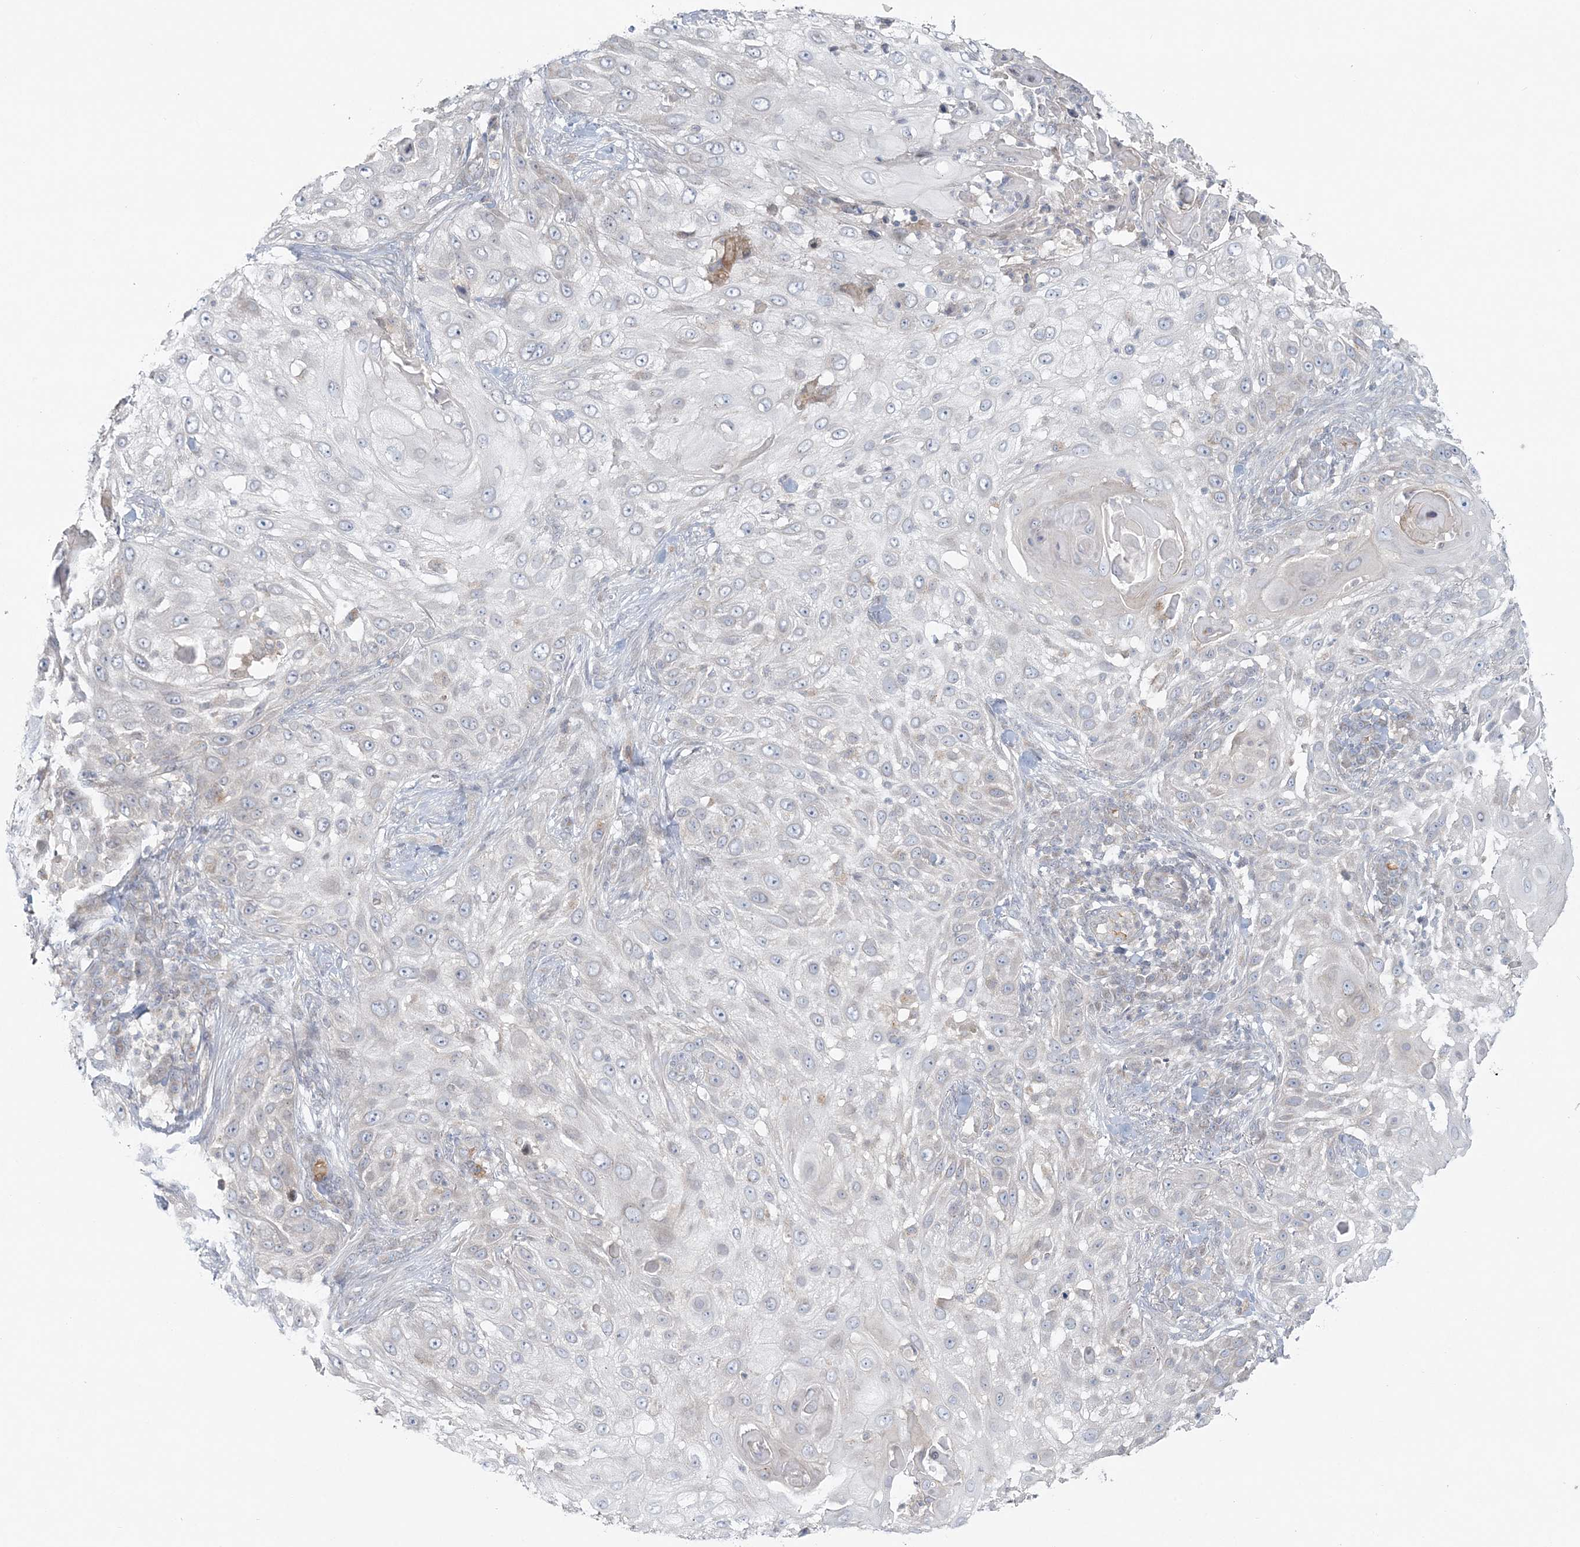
{"staining": {"intensity": "negative", "quantity": "none", "location": "none"}, "tissue": "skin cancer", "cell_type": "Tumor cells", "image_type": "cancer", "snomed": [{"axis": "morphology", "description": "Squamous cell carcinoma, NOS"}, {"axis": "topography", "description": "Skin"}], "caption": "The immunohistochemistry (IHC) micrograph has no significant staining in tumor cells of squamous cell carcinoma (skin) tissue.", "gene": "BLTP3A", "patient": {"sex": "female", "age": 44}}